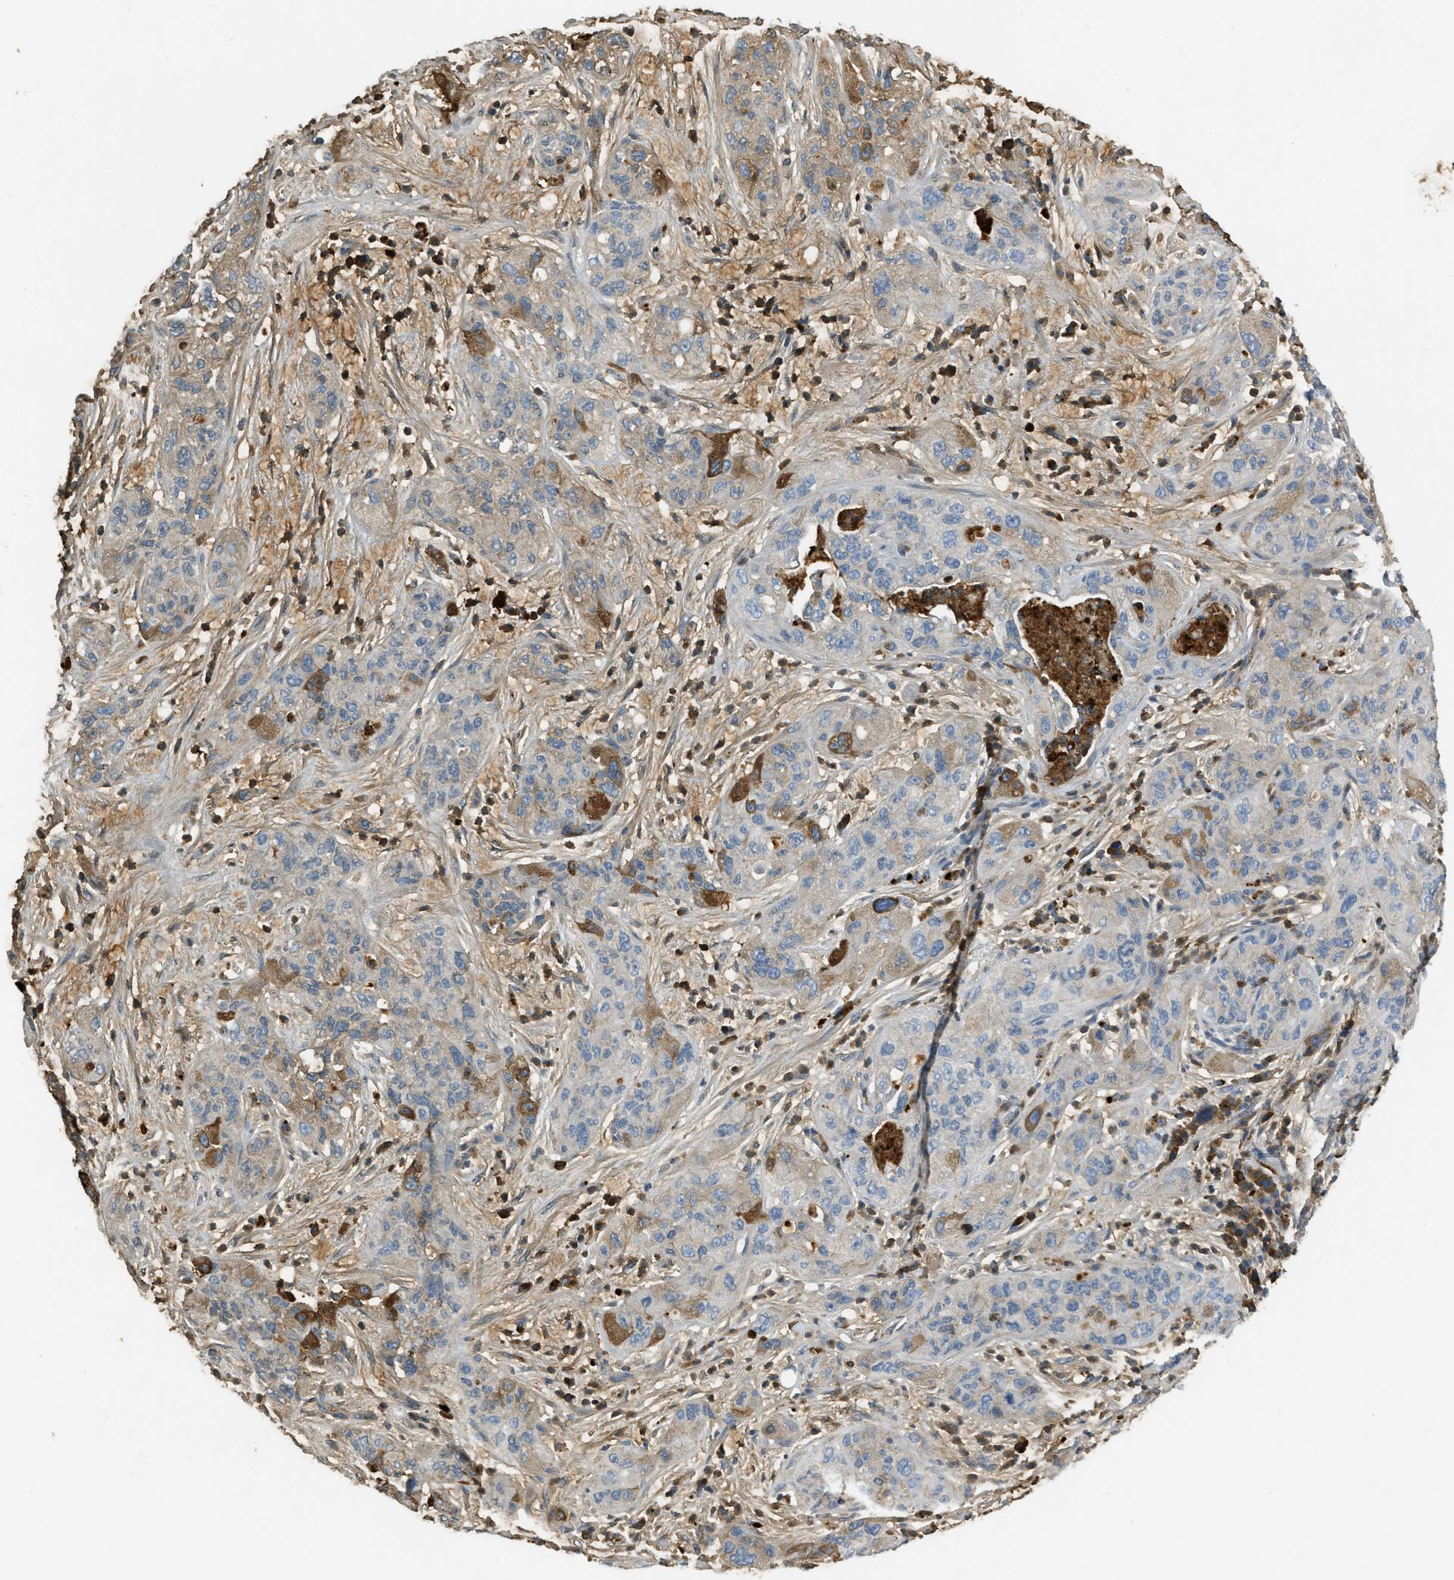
{"staining": {"intensity": "moderate", "quantity": "<25%", "location": "cytoplasmic/membranous"}, "tissue": "pancreatic cancer", "cell_type": "Tumor cells", "image_type": "cancer", "snomed": [{"axis": "morphology", "description": "Adenocarcinoma, NOS"}, {"axis": "topography", "description": "Pancreas"}], "caption": "Pancreatic cancer (adenocarcinoma) stained for a protein shows moderate cytoplasmic/membranous positivity in tumor cells.", "gene": "PRTN3", "patient": {"sex": "female", "age": 78}}